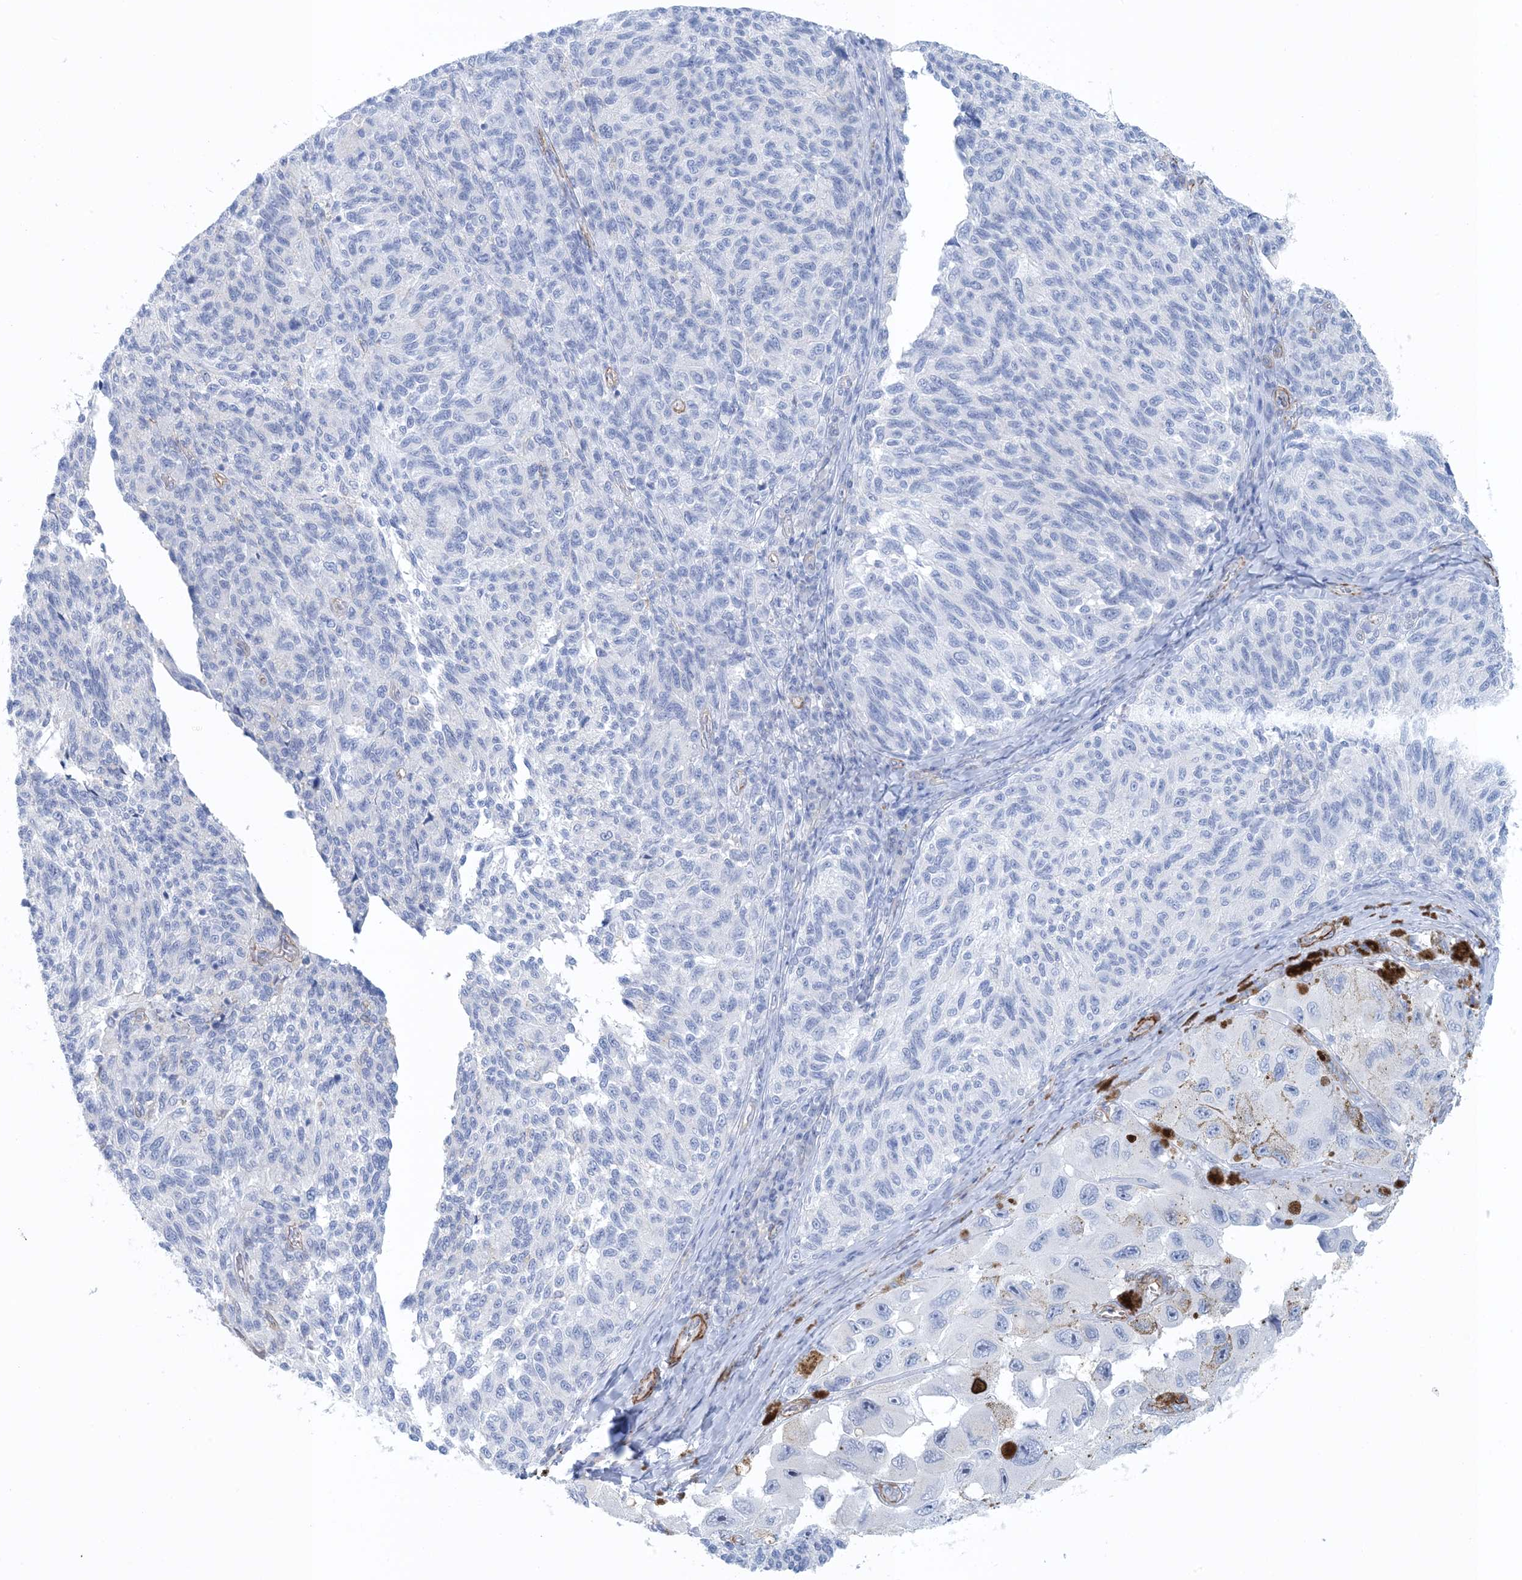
{"staining": {"intensity": "negative", "quantity": "none", "location": "none"}, "tissue": "melanoma", "cell_type": "Tumor cells", "image_type": "cancer", "snomed": [{"axis": "morphology", "description": "Malignant melanoma, NOS"}, {"axis": "topography", "description": "Skin"}], "caption": "A micrograph of melanoma stained for a protein demonstrates no brown staining in tumor cells.", "gene": "SHANK1", "patient": {"sex": "female", "age": 73}}